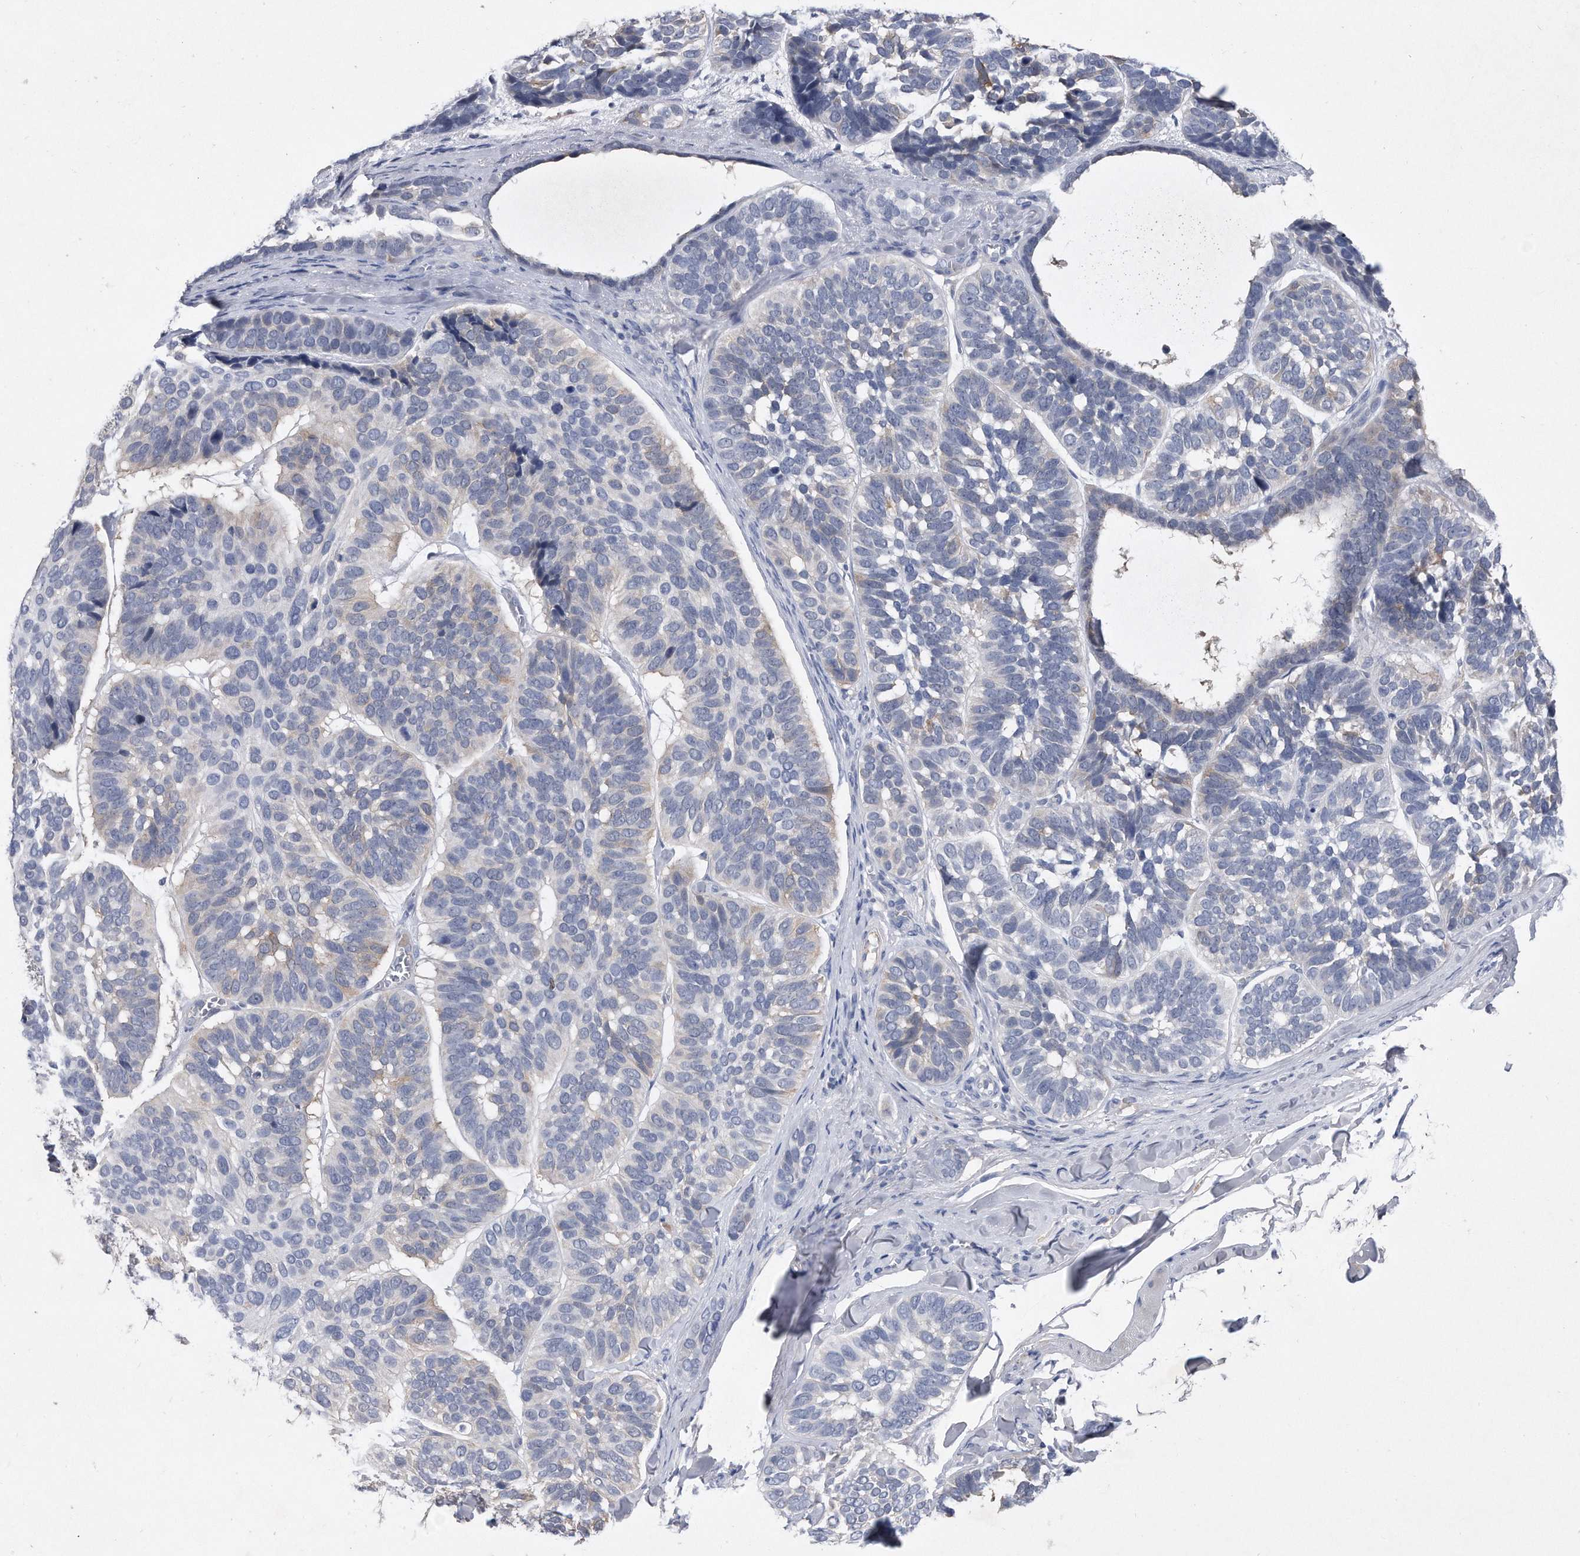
{"staining": {"intensity": "negative", "quantity": "none", "location": "none"}, "tissue": "skin cancer", "cell_type": "Tumor cells", "image_type": "cancer", "snomed": [{"axis": "morphology", "description": "Basal cell carcinoma"}, {"axis": "topography", "description": "Skin"}], "caption": "Immunohistochemistry (IHC) micrograph of neoplastic tissue: skin cancer (basal cell carcinoma) stained with DAB (3,3'-diaminobenzidine) exhibits no significant protein expression in tumor cells.", "gene": "ASNS", "patient": {"sex": "male", "age": 62}}